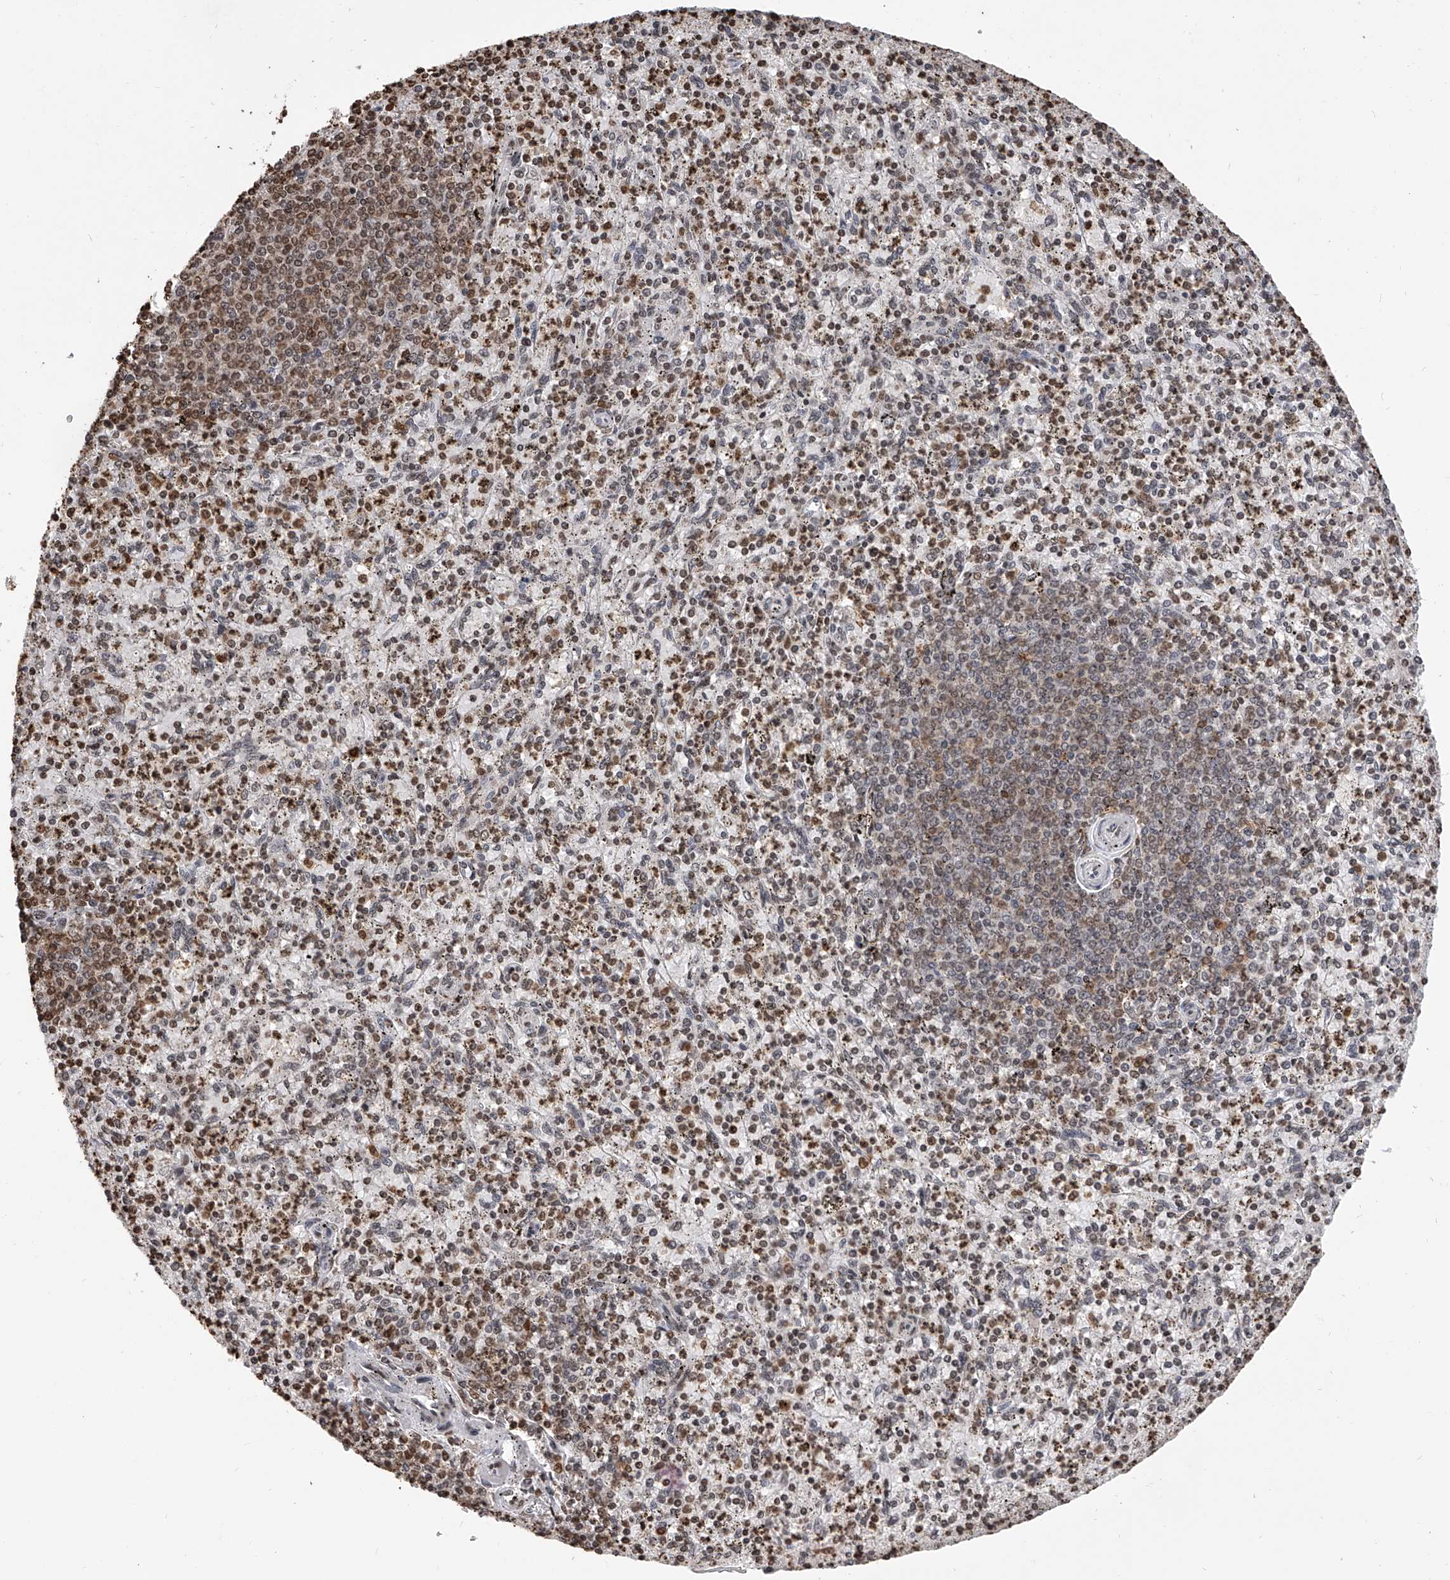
{"staining": {"intensity": "moderate", "quantity": ">75%", "location": "nuclear"}, "tissue": "spleen", "cell_type": "Cells in red pulp", "image_type": "normal", "snomed": [{"axis": "morphology", "description": "Normal tissue, NOS"}, {"axis": "topography", "description": "Spleen"}], "caption": "Immunohistochemistry photomicrograph of benign spleen: human spleen stained using IHC displays medium levels of moderate protein expression localized specifically in the nuclear of cells in red pulp, appearing as a nuclear brown color.", "gene": "CFAP410", "patient": {"sex": "male", "age": 72}}